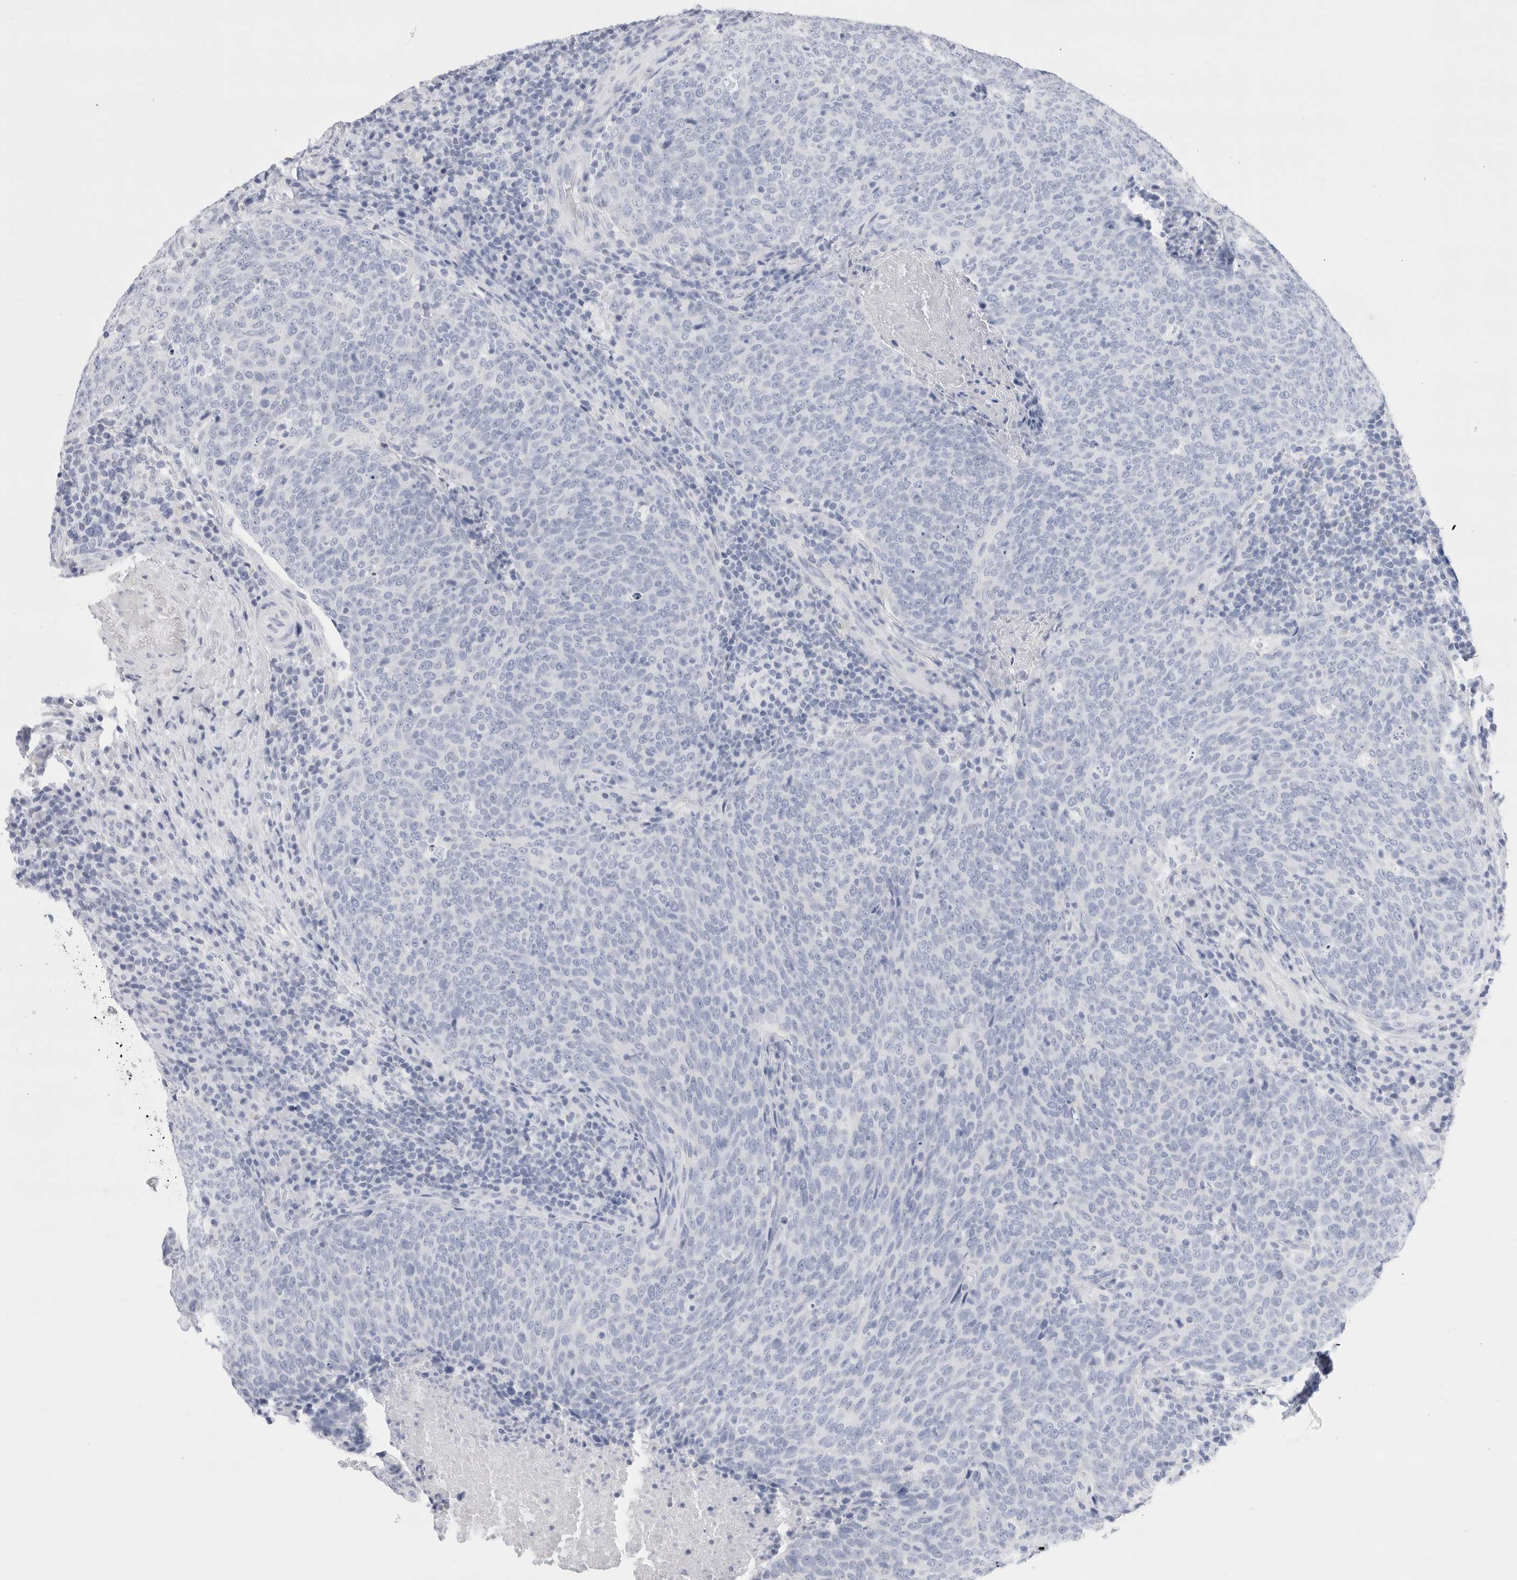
{"staining": {"intensity": "negative", "quantity": "none", "location": "none"}, "tissue": "head and neck cancer", "cell_type": "Tumor cells", "image_type": "cancer", "snomed": [{"axis": "morphology", "description": "Squamous cell carcinoma, NOS"}, {"axis": "morphology", "description": "Squamous cell carcinoma, metastatic, NOS"}, {"axis": "topography", "description": "Lymph node"}, {"axis": "topography", "description": "Head-Neck"}], "caption": "Tumor cells are negative for brown protein staining in head and neck cancer (metastatic squamous cell carcinoma).", "gene": "ECHDC2", "patient": {"sex": "male", "age": 62}}